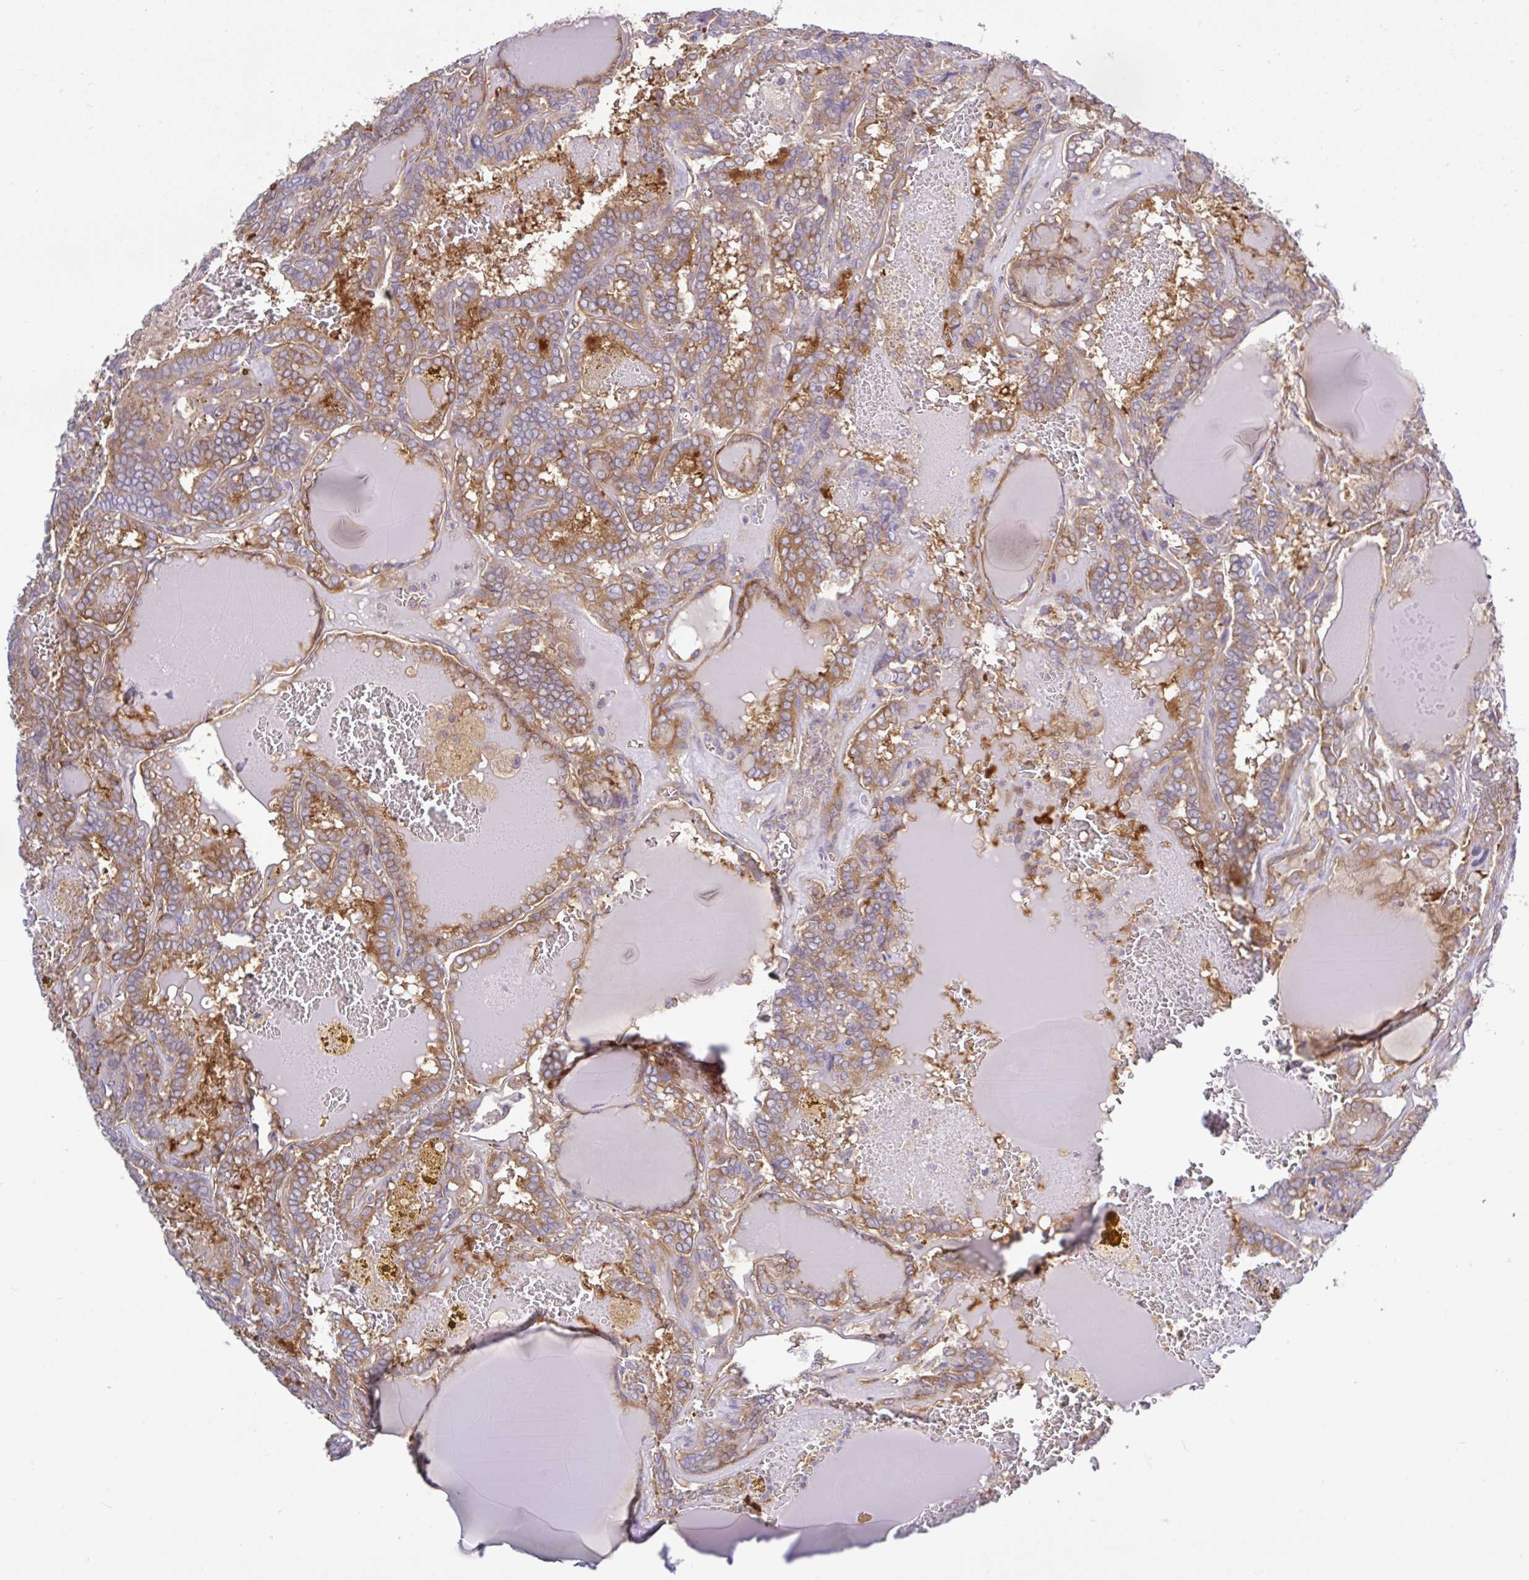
{"staining": {"intensity": "moderate", "quantity": ">75%", "location": "cytoplasmic/membranous"}, "tissue": "thyroid cancer", "cell_type": "Tumor cells", "image_type": "cancer", "snomed": [{"axis": "morphology", "description": "Papillary adenocarcinoma, NOS"}, {"axis": "topography", "description": "Thyroid gland"}], "caption": "Immunohistochemistry image of neoplastic tissue: human papillary adenocarcinoma (thyroid) stained using IHC shows medium levels of moderate protein expression localized specifically in the cytoplasmic/membranous of tumor cells, appearing as a cytoplasmic/membranous brown color.", "gene": "LARS1", "patient": {"sex": "female", "age": 72}}